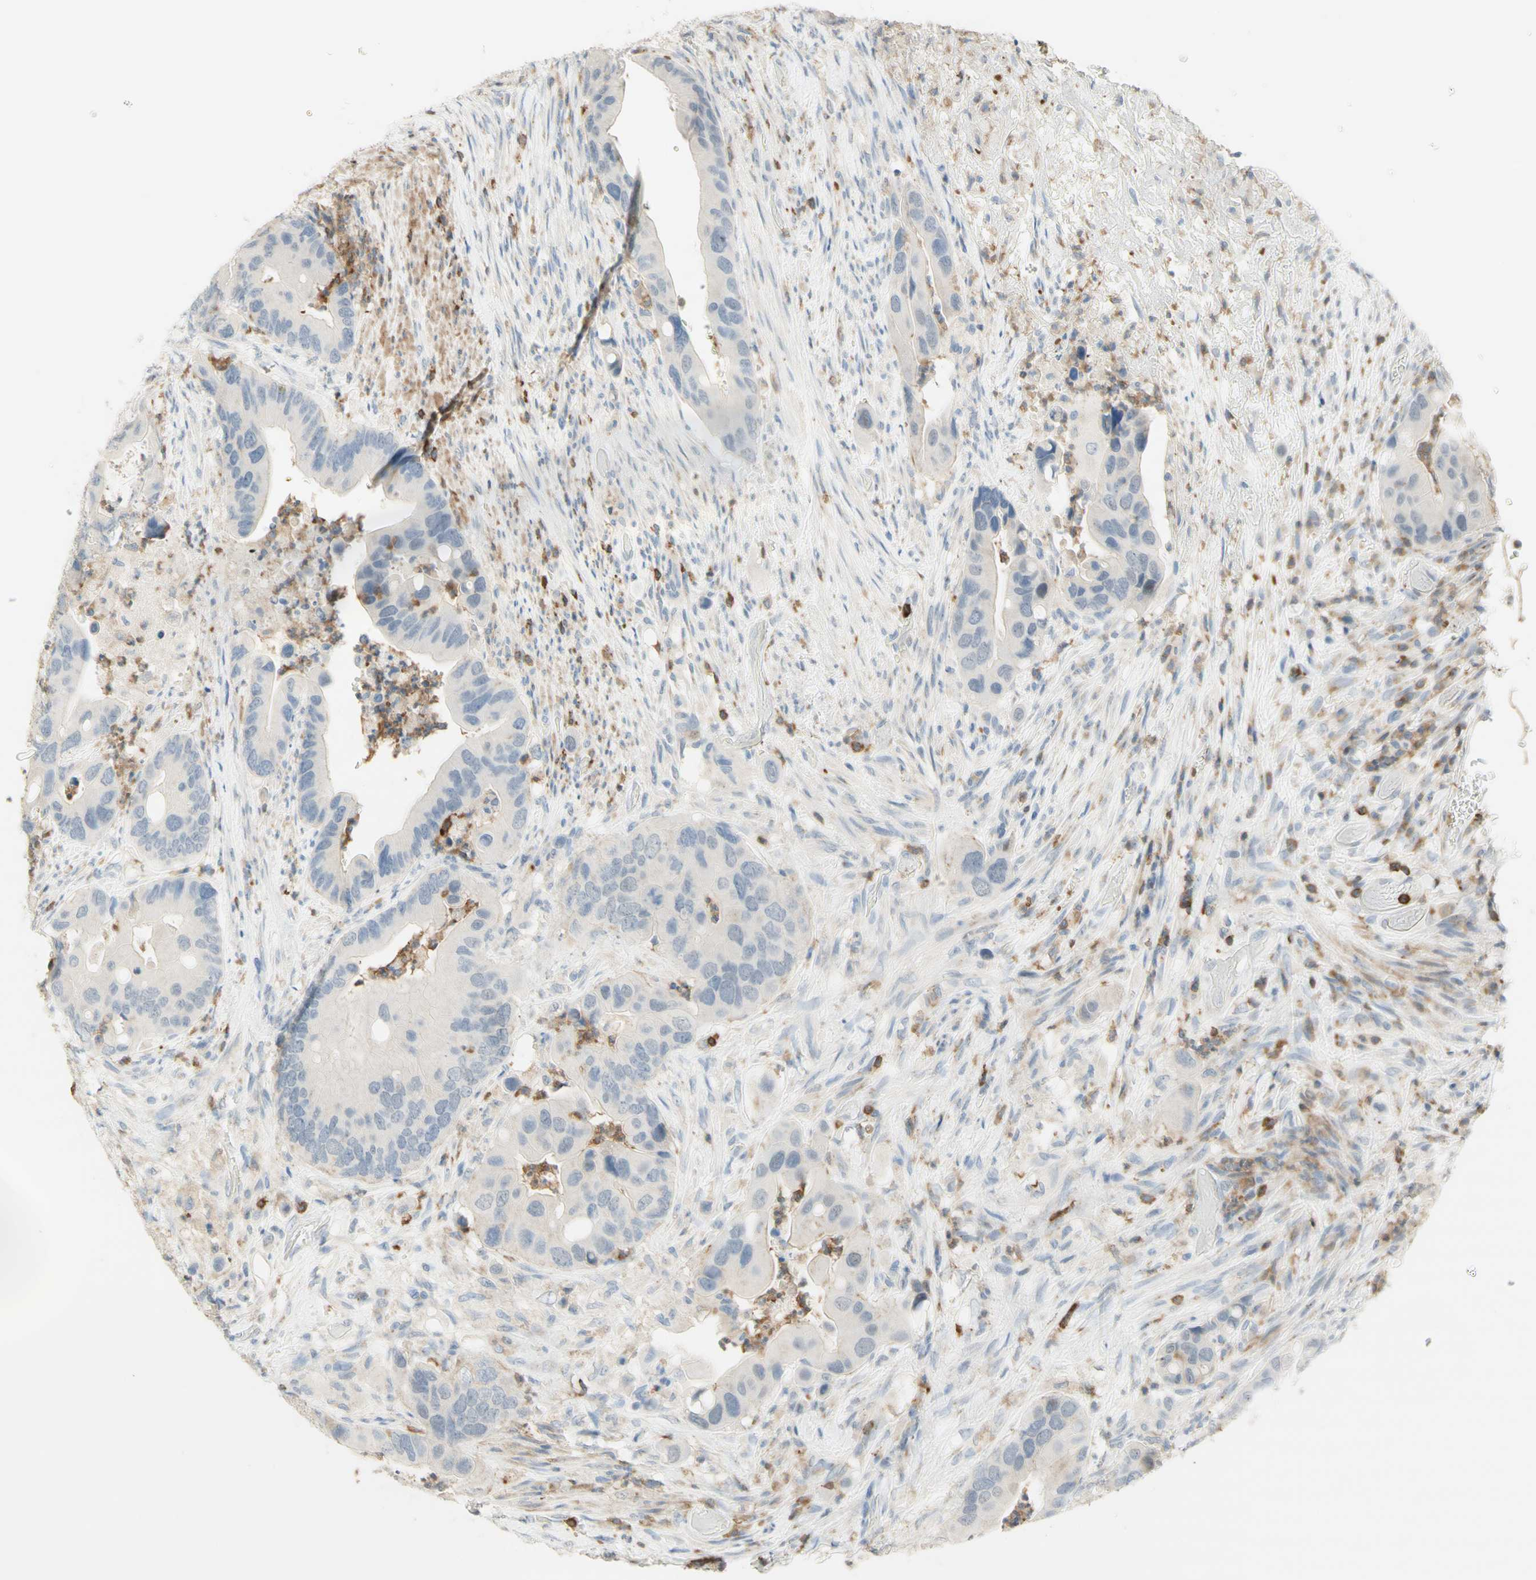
{"staining": {"intensity": "negative", "quantity": "none", "location": "none"}, "tissue": "colorectal cancer", "cell_type": "Tumor cells", "image_type": "cancer", "snomed": [{"axis": "morphology", "description": "Adenocarcinoma, NOS"}, {"axis": "topography", "description": "Rectum"}], "caption": "Human adenocarcinoma (colorectal) stained for a protein using immunohistochemistry (IHC) demonstrates no staining in tumor cells.", "gene": "SPINK6", "patient": {"sex": "female", "age": 57}}